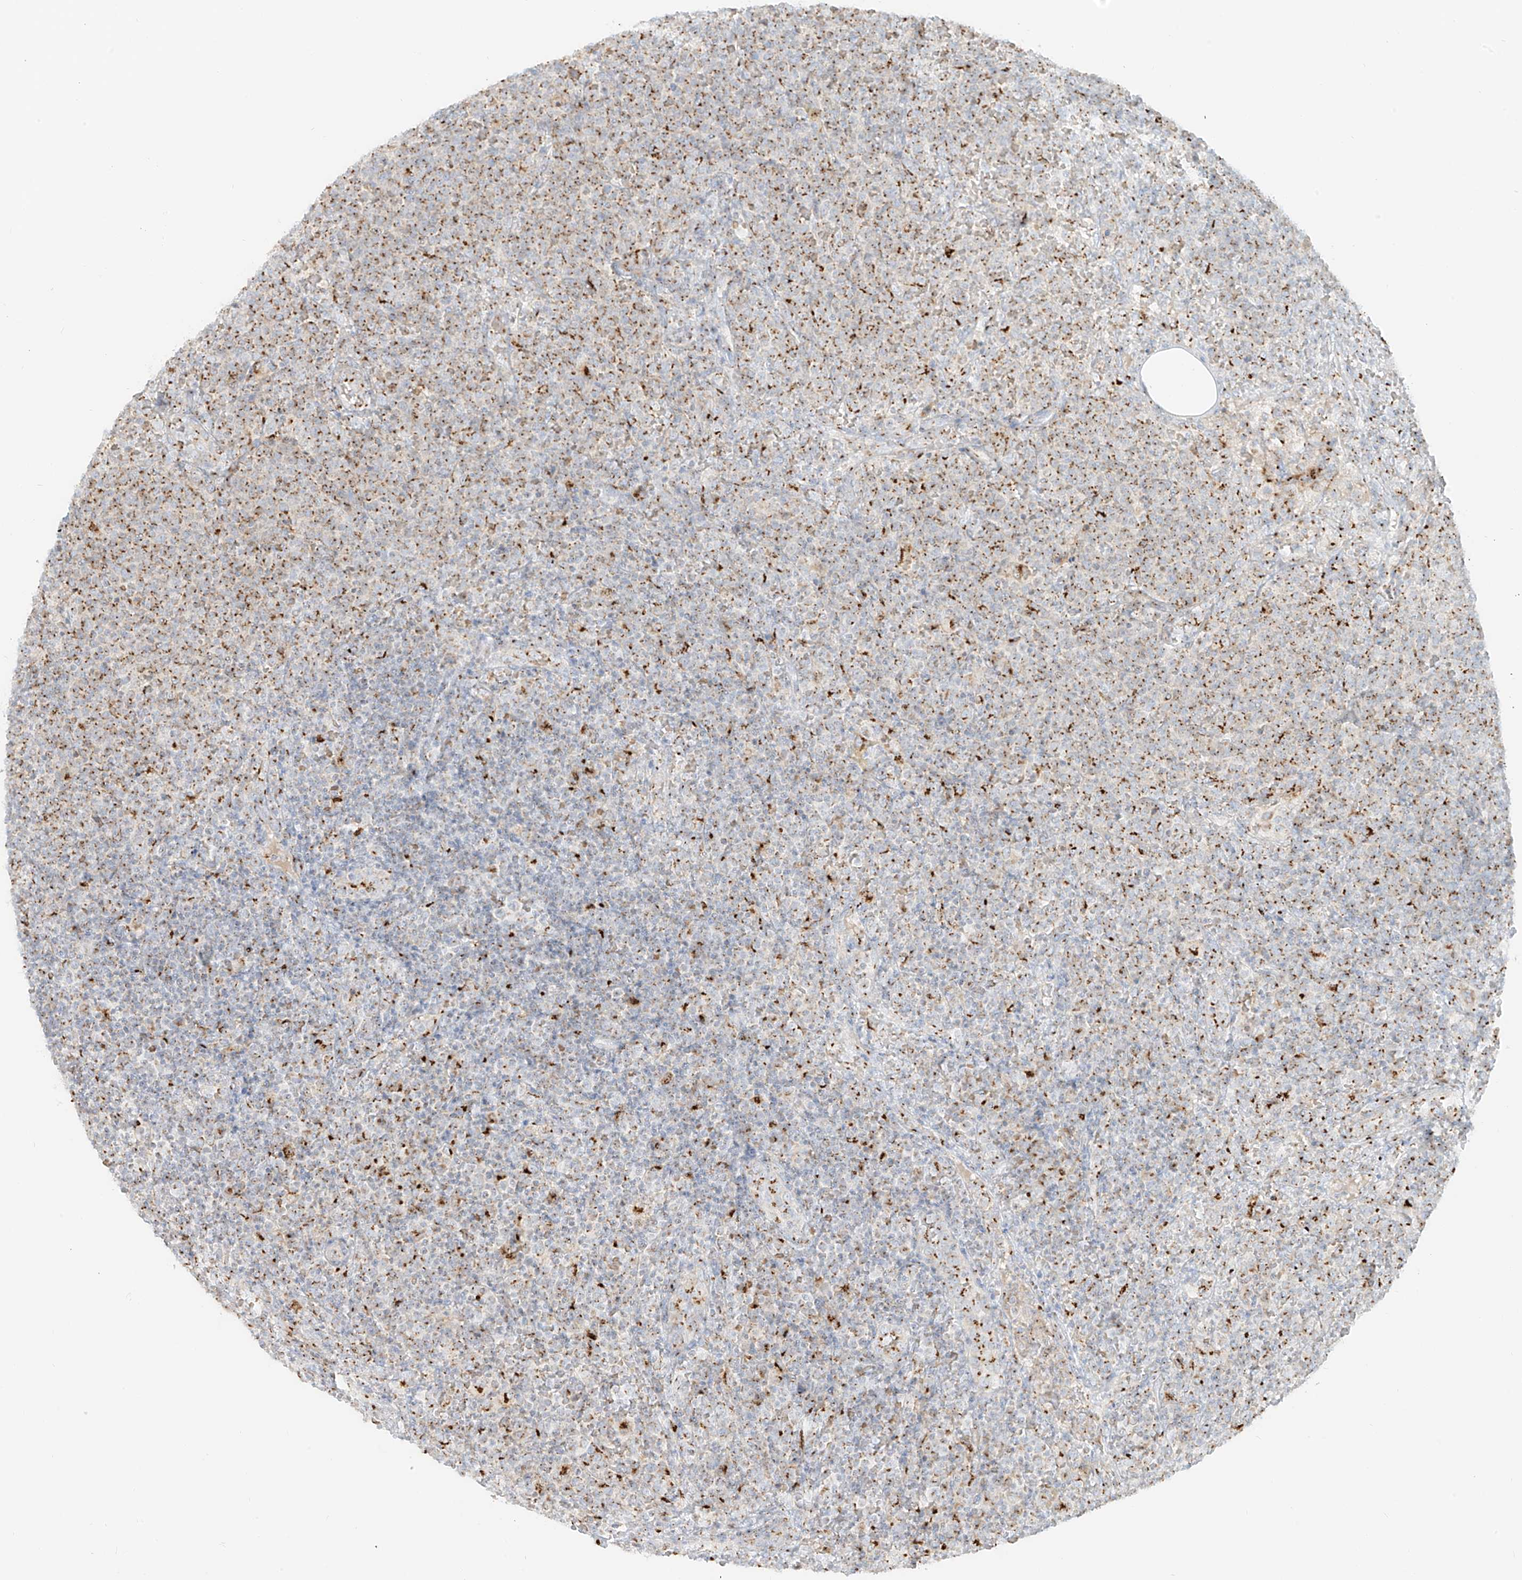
{"staining": {"intensity": "moderate", "quantity": "25%-75%", "location": "cytoplasmic/membranous"}, "tissue": "lymphoma", "cell_type": "Tumor cells", "image_type": "cancer", "snomed": [{"axis": "morphology", "description": "Malignant lymphoma, non-Hodgkin's type, High grade"}, {"axis": "topography", "description": "Lymph node"}], "caption": "This image shows lymphoma stained with IHC to label a protein in brown. The cytoplasmic/membranous of tumor cells show moderate positivity for the protein. Nuclei are counter-stained blue.", "gene": "TMEM87B", "patient": {"sex": "male", "age": 61}}